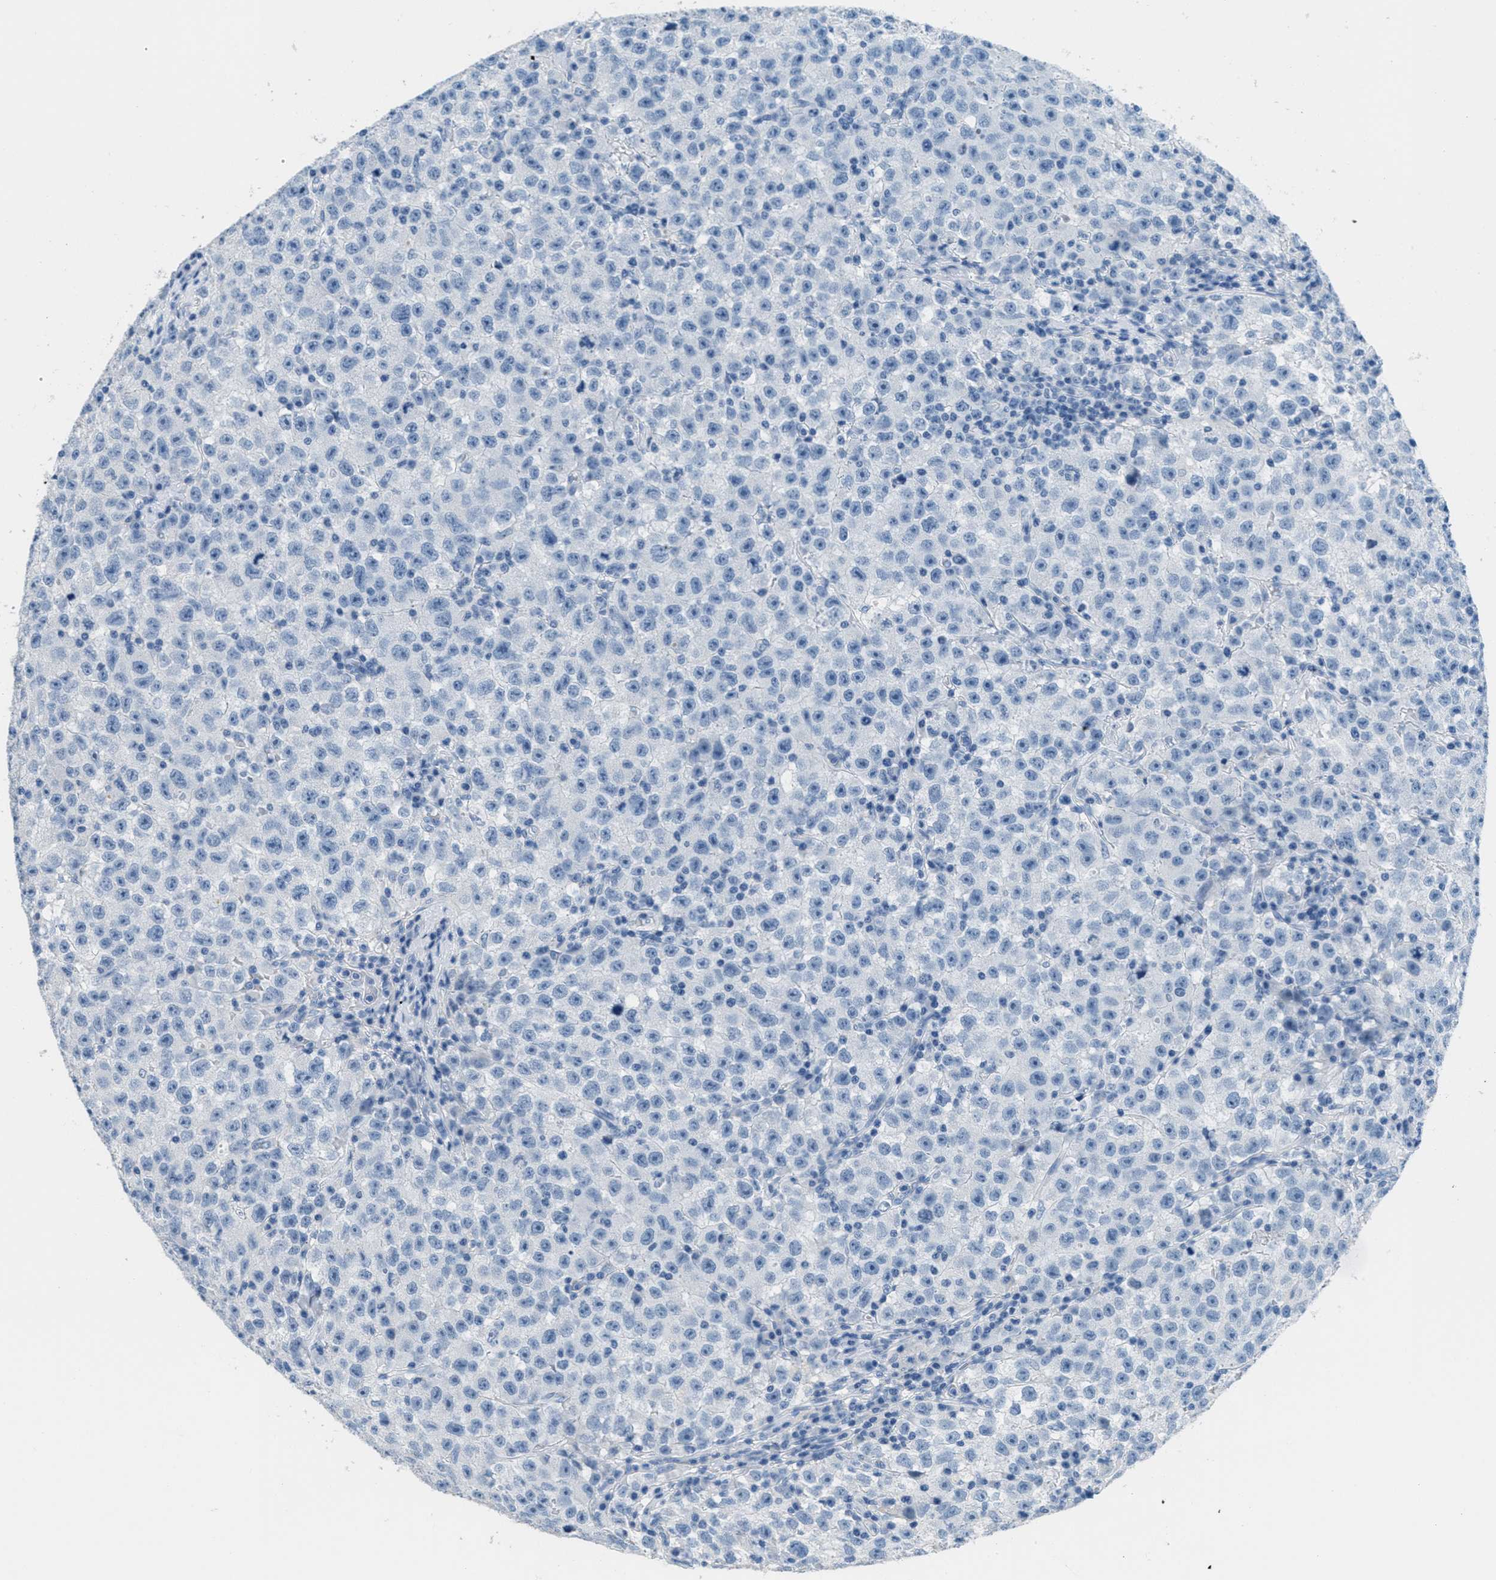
{"staining": {"intensity": "negative", "quantity": "none", "location": "none"}, "tissue": "testis cancer", "cell_type": "Tumor cells", "image_type": "cancer", "snomed": [{"axis": "morphology", "description": "Seminoma, NOS"}, {"axis": "topography", "description": "Testis"}], "caption": "DAB (3,3'-diaminobenzidine) immunohistochemical staining of human seminoma (testis) exhibits no significant staining in tumor cells.", "gene": "MGARP", "patient": {"sex": "male", "age": 22}}